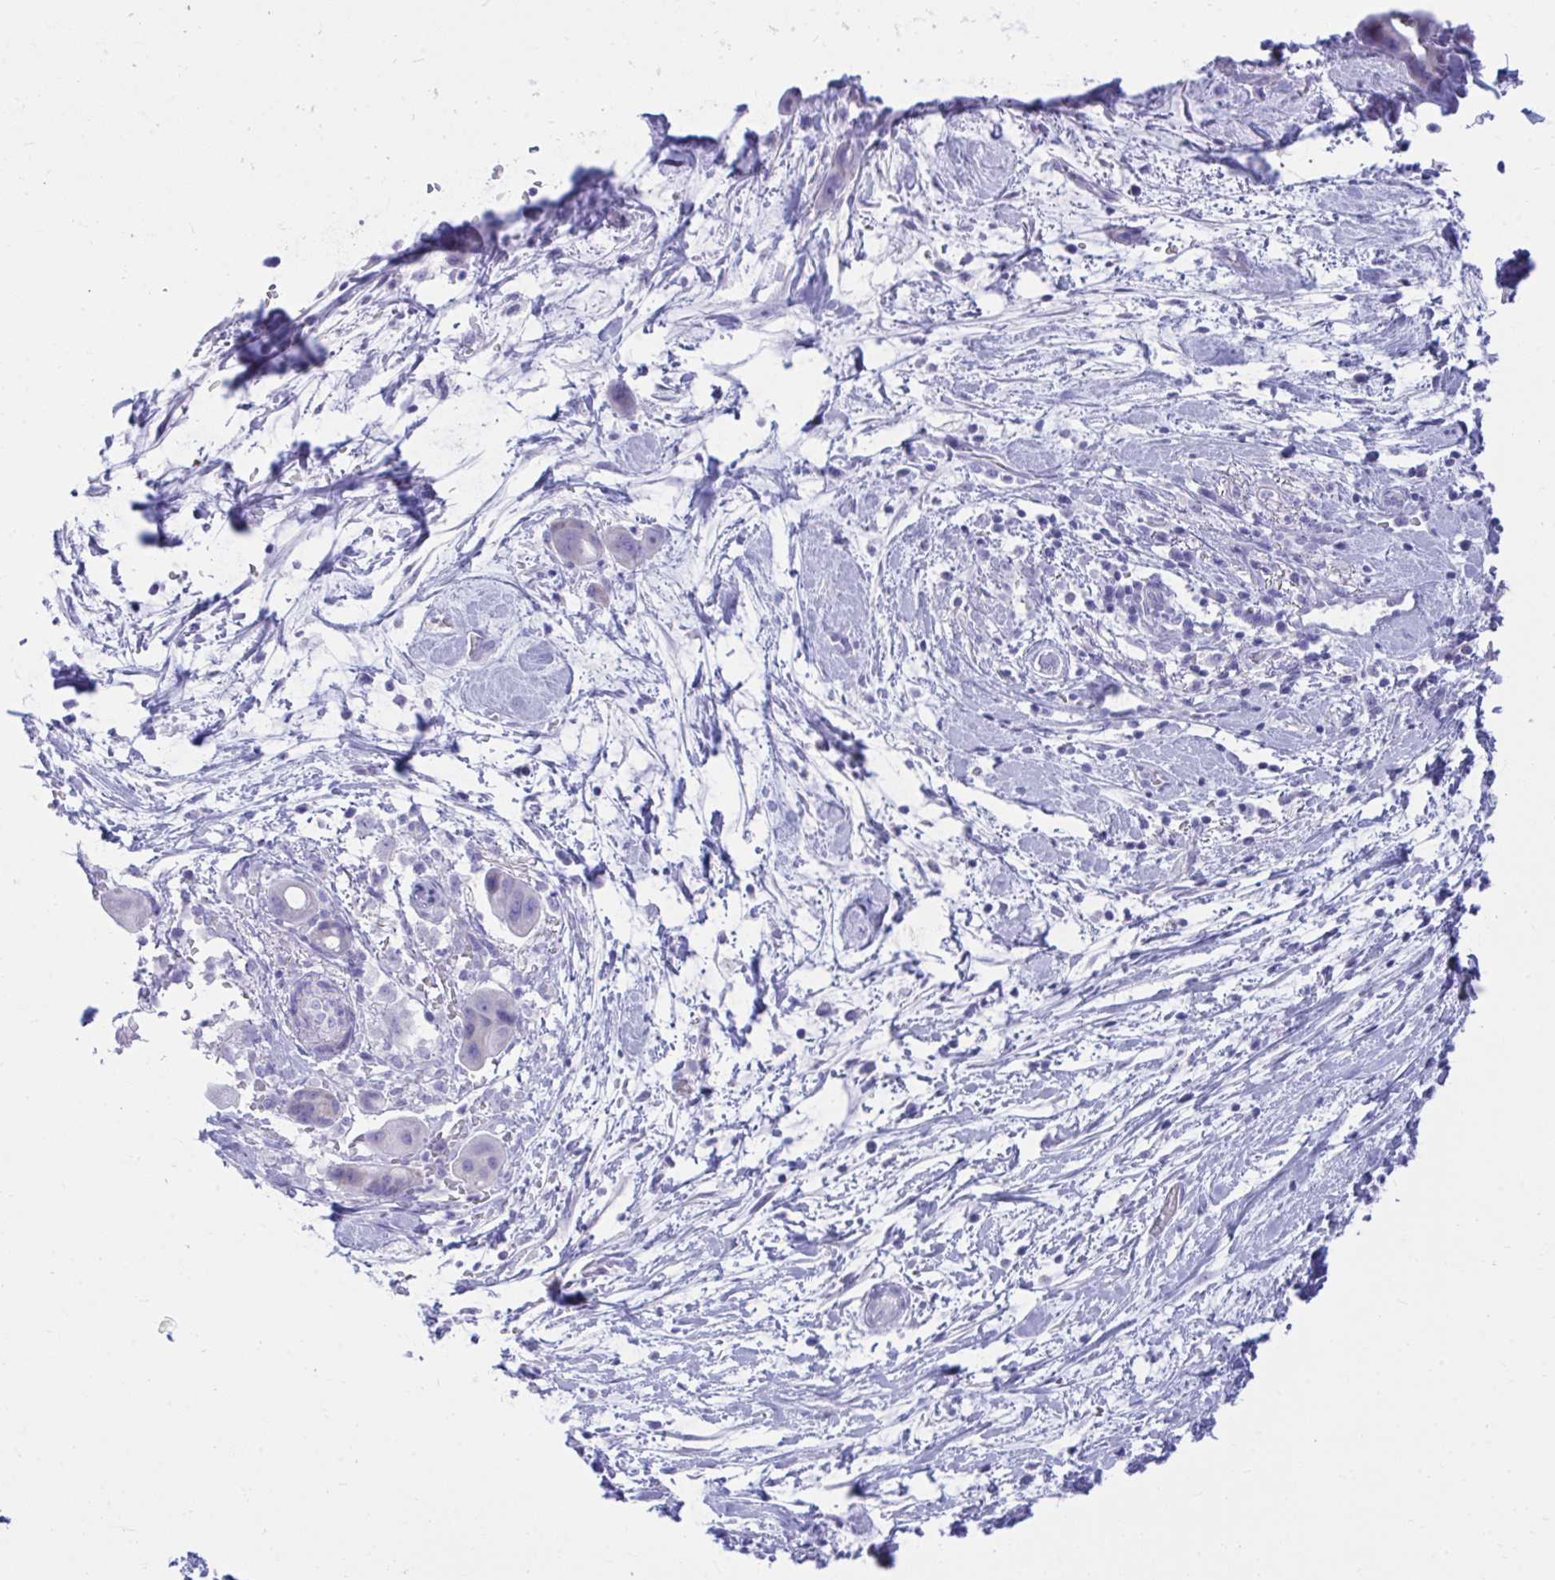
{"staining": {"intensity": "negative", "quantity": "none", "location": "none"}, "tissue": "pancreatic cancer", "cell_type": "Tumor cells", "image_type": "cancer", "snomed": [{"axis": "morphology", "description": "Adenocarcinoma, NOS"}, {"axis": "topography", "description": "Pancreas"}], "caption": "This is an IHC micrograph of pancreatic adenocarcinoma. There is no expression in tumor cells.", "gene": "SHISA8", "patient": {"sex": "male", "age": 68}}